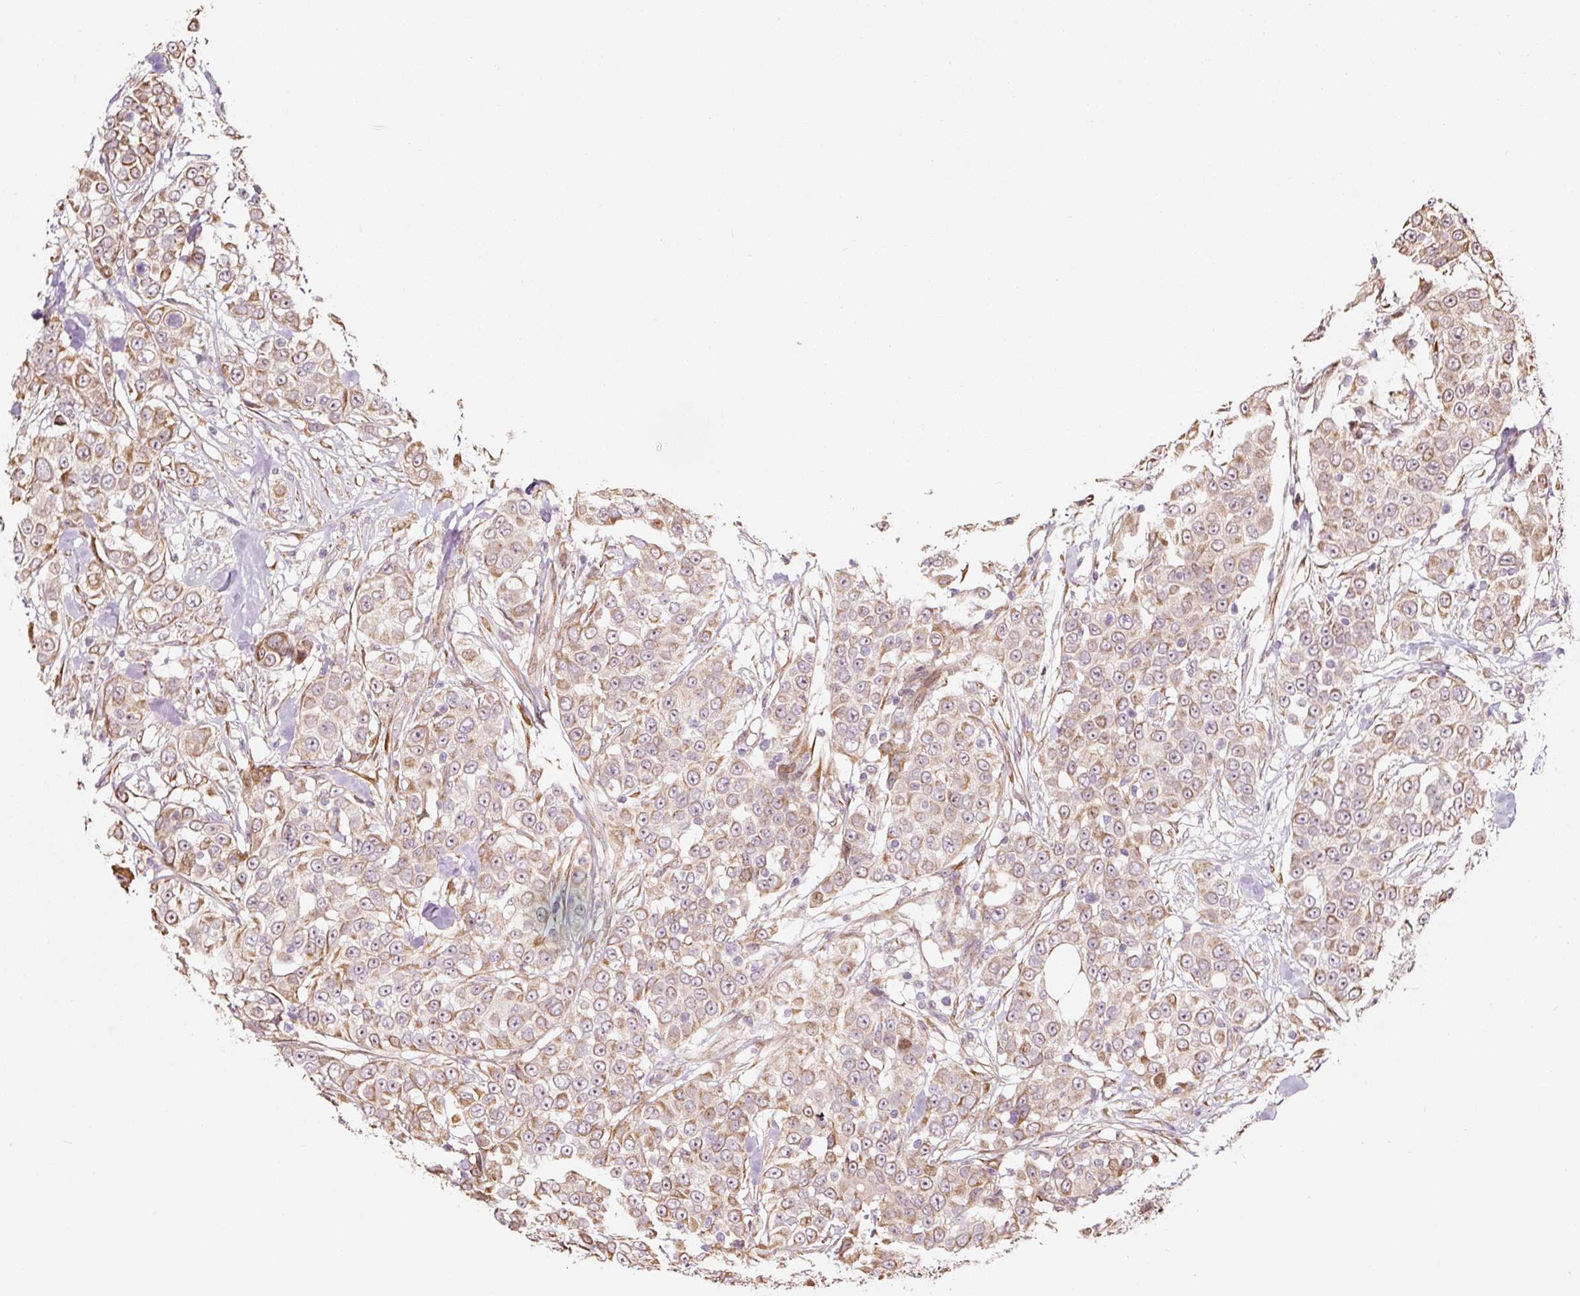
{"staining": {"intensity": "moderate", "quantity": ">75%", "location": "cytoplasmic/membranous"}, "tissue": "urothelial cancer", "cell_type": "Tumor cells", "image_type": "cancer", "snomed": [{"axis": "morphology", "description": "Urothelial carcinoma, High grade"}, {"axis": "topography", "description": "Urinary bladder"}], "caption": "Moderate cytoplasmic/membranous expression is appreciated in approximately >75% of tumor cells in high-grade urothelial carcinoma.", "gene": "ETF1", "patient": {"sex": "female", "age": 80}}